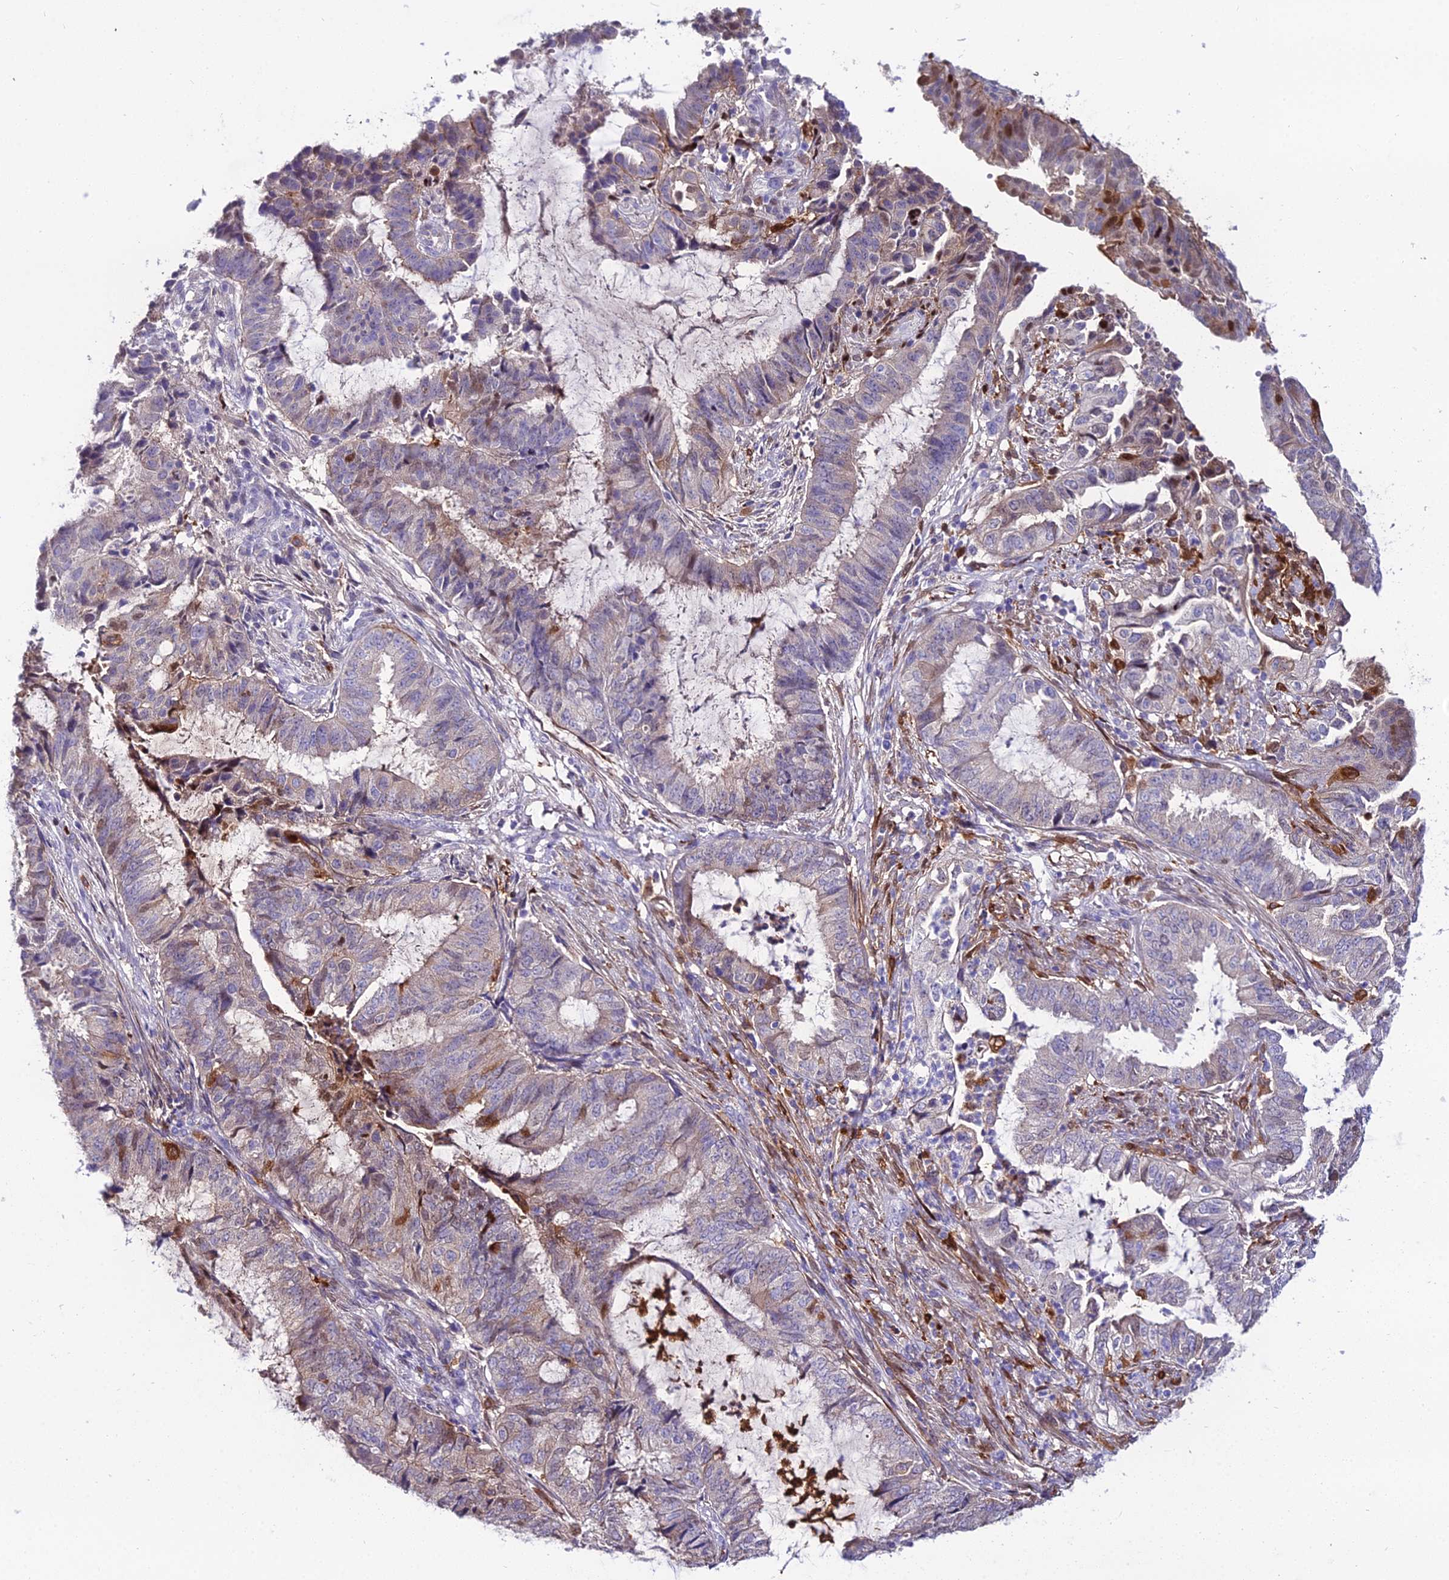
{"staining": {"intensity": "weak", "quantity": "<25%", "location": "cytoplasmic/membranous"}, "tissue": "endometrial cancer", "cell_type": "Tumor cells", "image_type": "cancer", "snomed": [{"axis": "morphology", "description": "Adenocarcinoma, NOS"}, {"axis": "topography", "description": "Endometrium"}], "caption": "This is a image of immunohistochemistry (IHC) staining of endometrial cancer, which shows no expression in tumor cells. The staining is performed using DAB brown chromogen with nuclei counter-stained in using hematoxylin.", "gene": "MB21D2", "patient": {"sex": "female", "age": 51}}